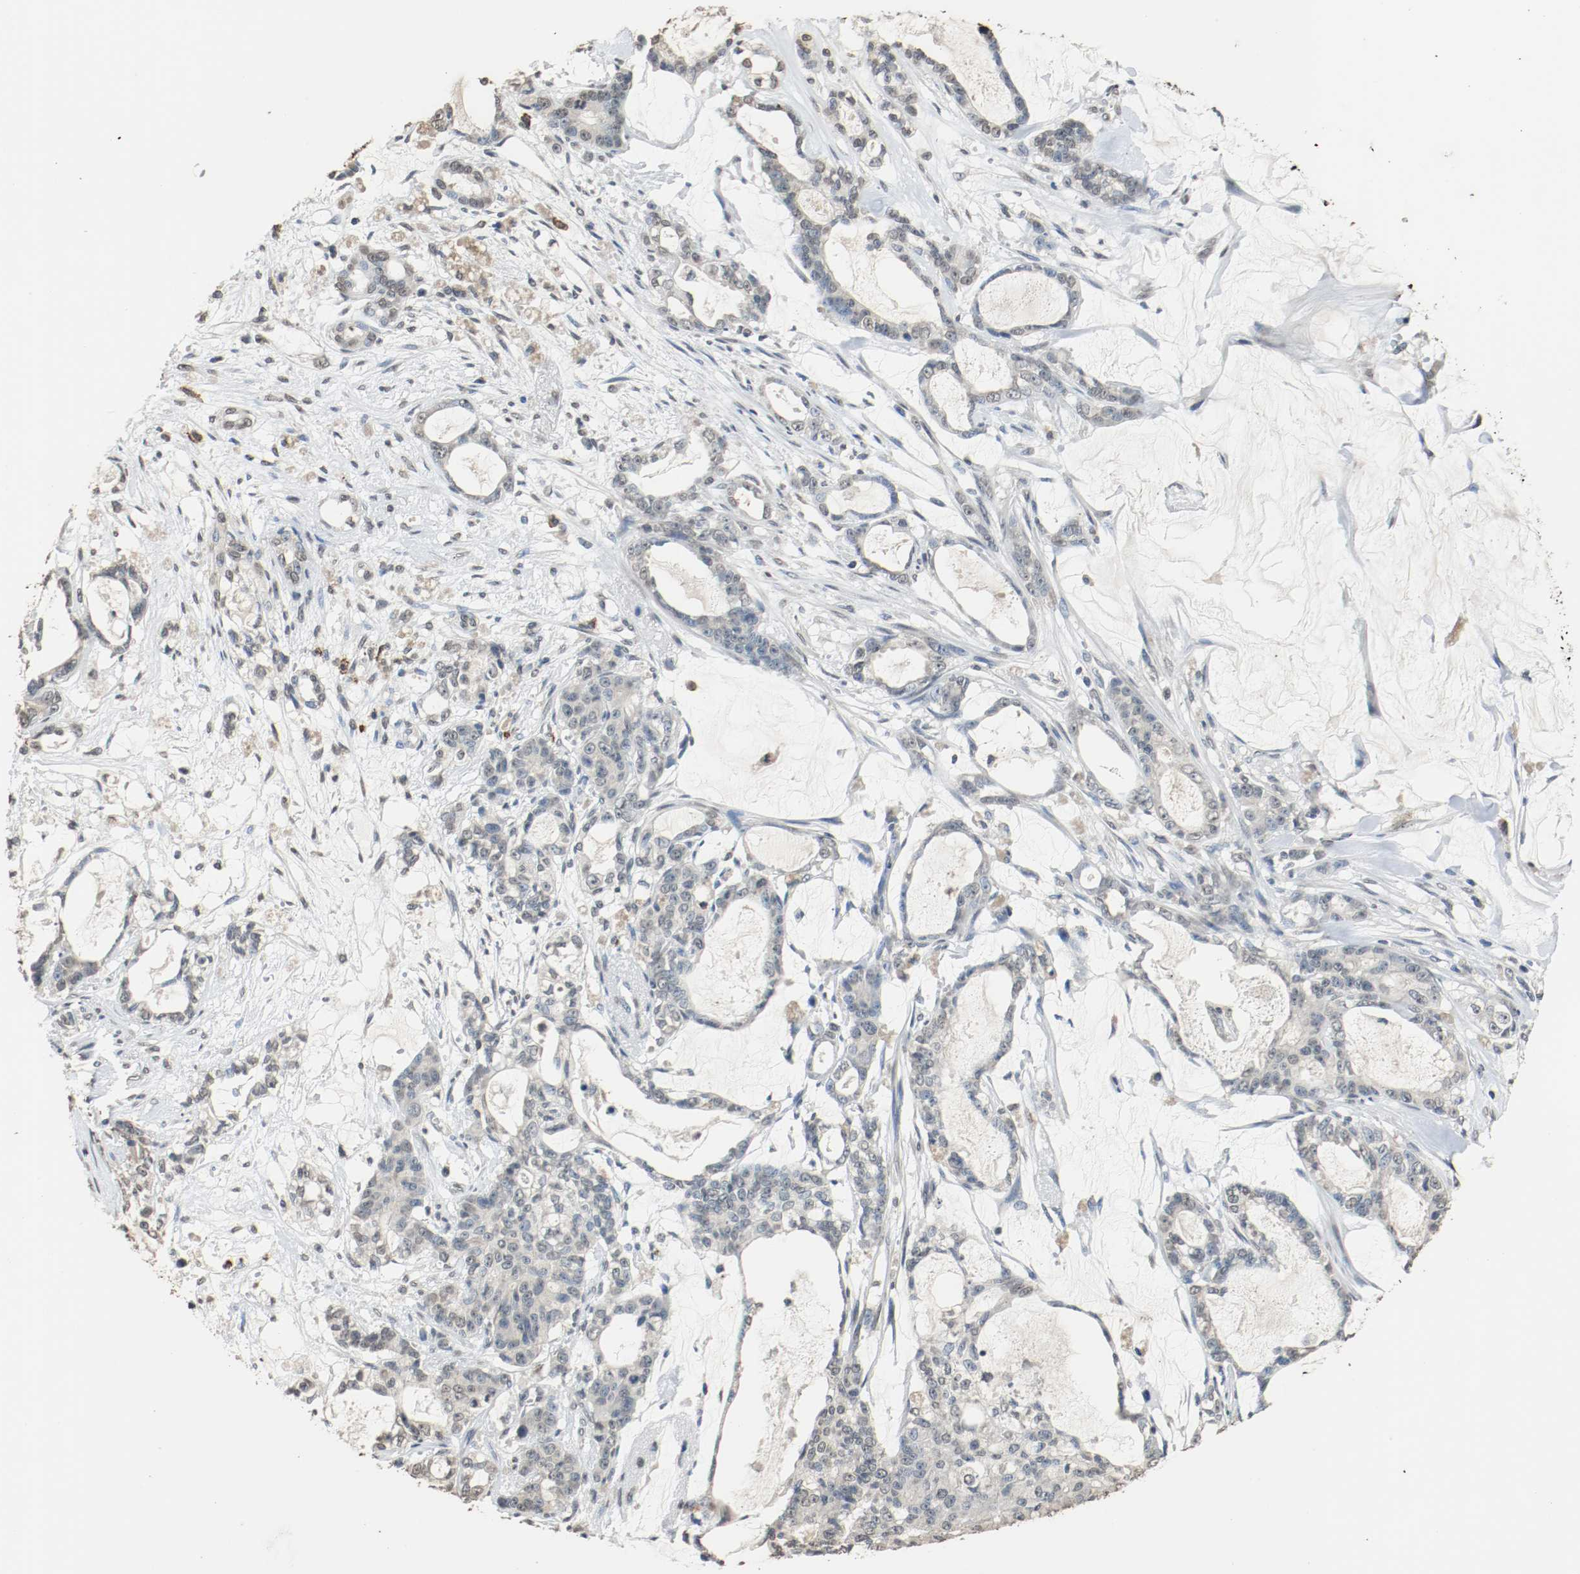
{"staining": {"intensity": "negative", "quantity": "none", "location": "none"}, "tissue": "pancreatic cancer", "cell_type": "Tumor cells", "image_type": "cancer", "snomed": [{"axis": "morphology", "description": "Adenocarcinoma, NOS"}, {"axis": "topography", "description": "Pancreas"}], "caption": "Immunohistochemistry (IHC) image of neoplastic tissue: human pancreatic adenocarcinoma stained with DAB (3,3'-diaminobenzidine) shows no significant protein staining in tumor cells. The staining was performed using DAB (3,3'-diaminobenzidine) to visualize the protein expression in brown, while the nuclei were stained in blue with hematoxylin (Magnification: 20x).", "gene": "RTN4", "patient": {"sex": "female", "age": 73}}